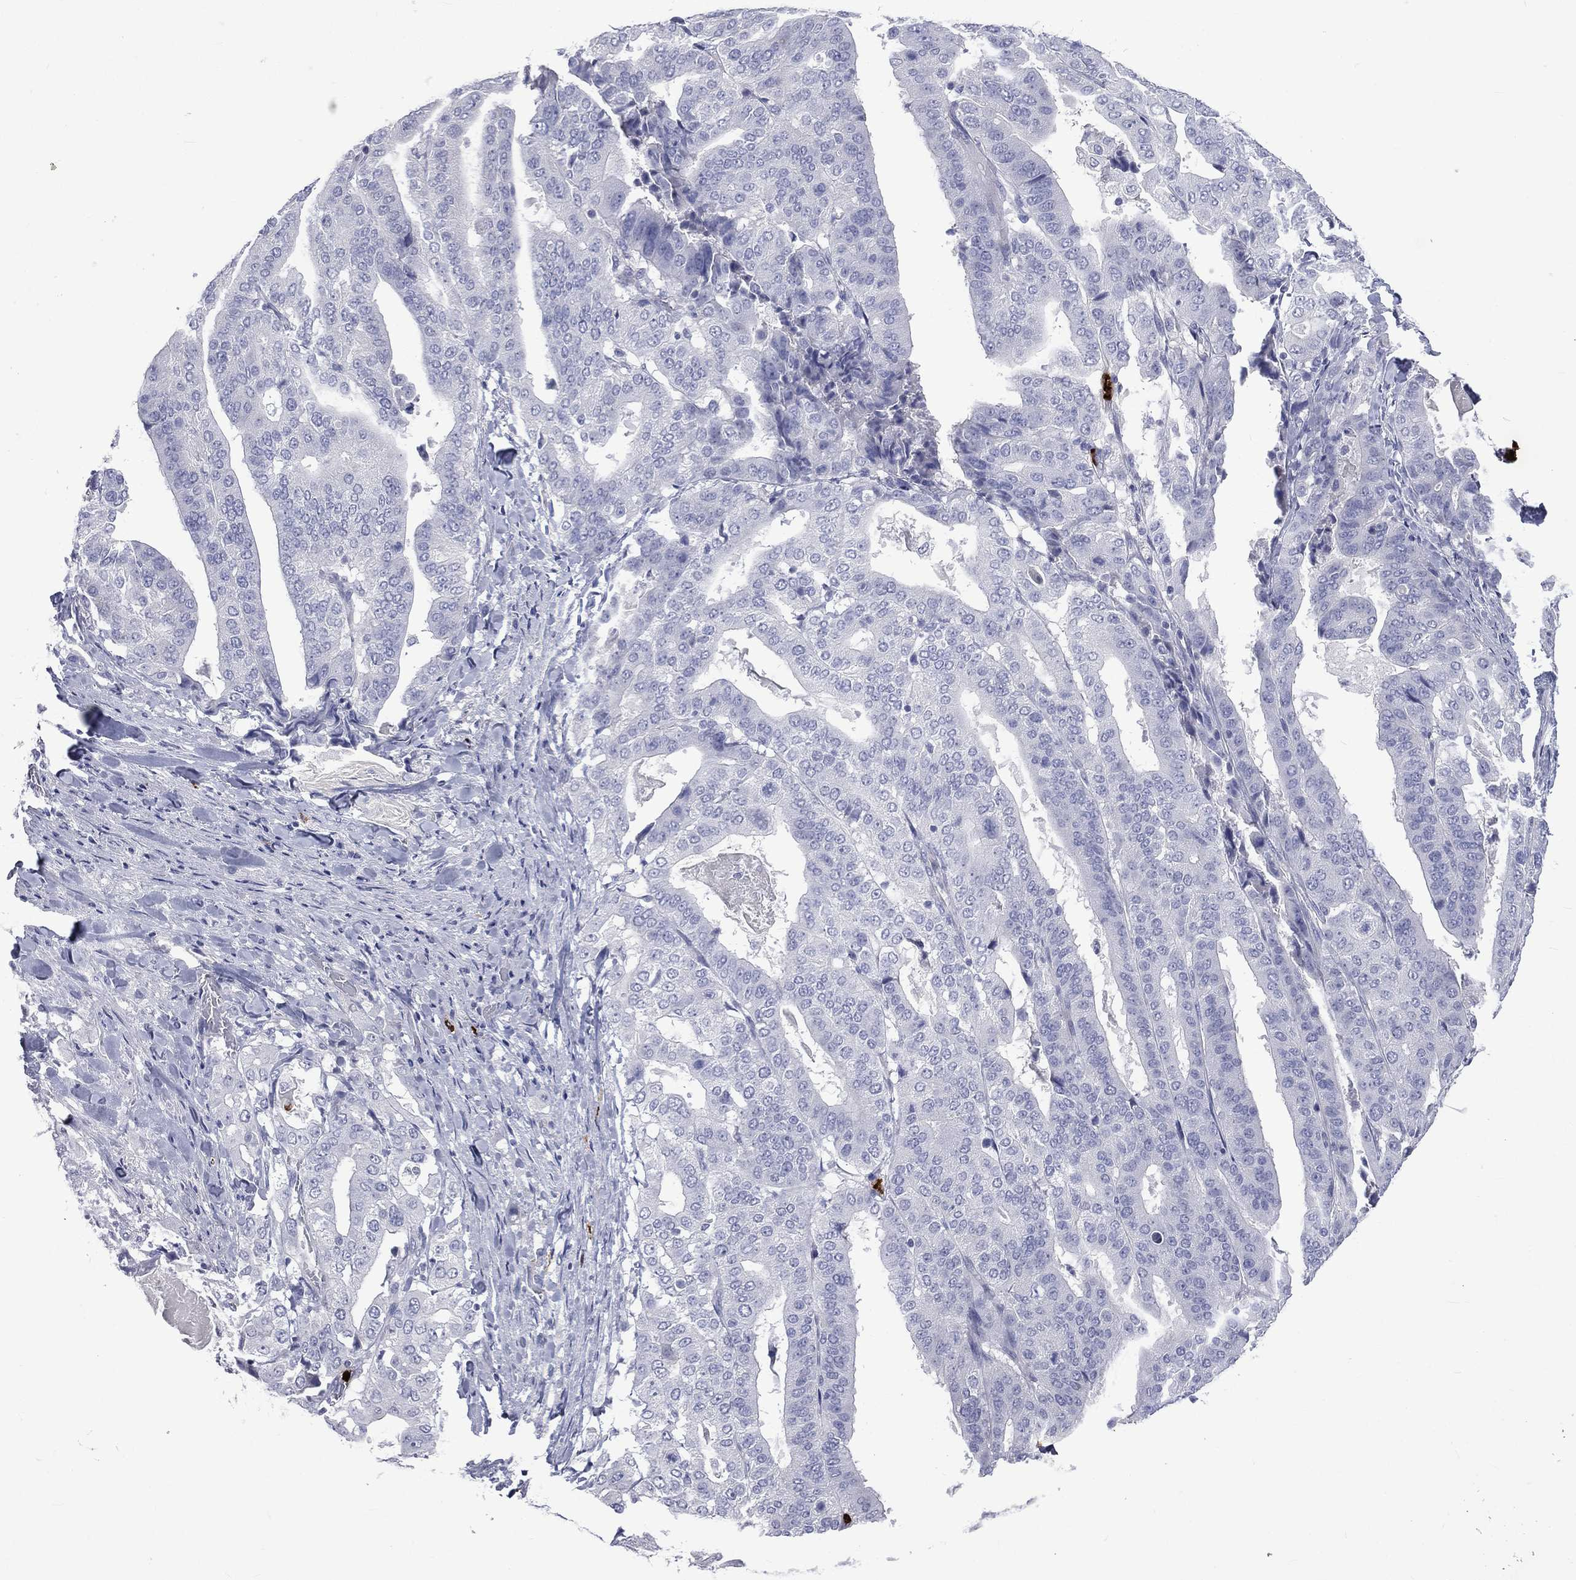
{"staining": {"intensity": "negative", "quantity": "none", "location": "none"}, "tissue": "stomach cancer", "cell_type": "Tumor cells", "image_type": "cancer", "snomed": [{"axis": "morphology", "description": "Adenocarcinoma, NOS"}, {"axis": "topography", "description": "Stomach"}], "caption": "This photomicrograph is of adenocarcinoma (stomach) stained with immunohistochemistry to label a protein in brown with the nuclei are counter-stained blue. There is no expression in tumor cells.", "gene": "ELANE", "patient": {"sex": "male", "age": 48}}